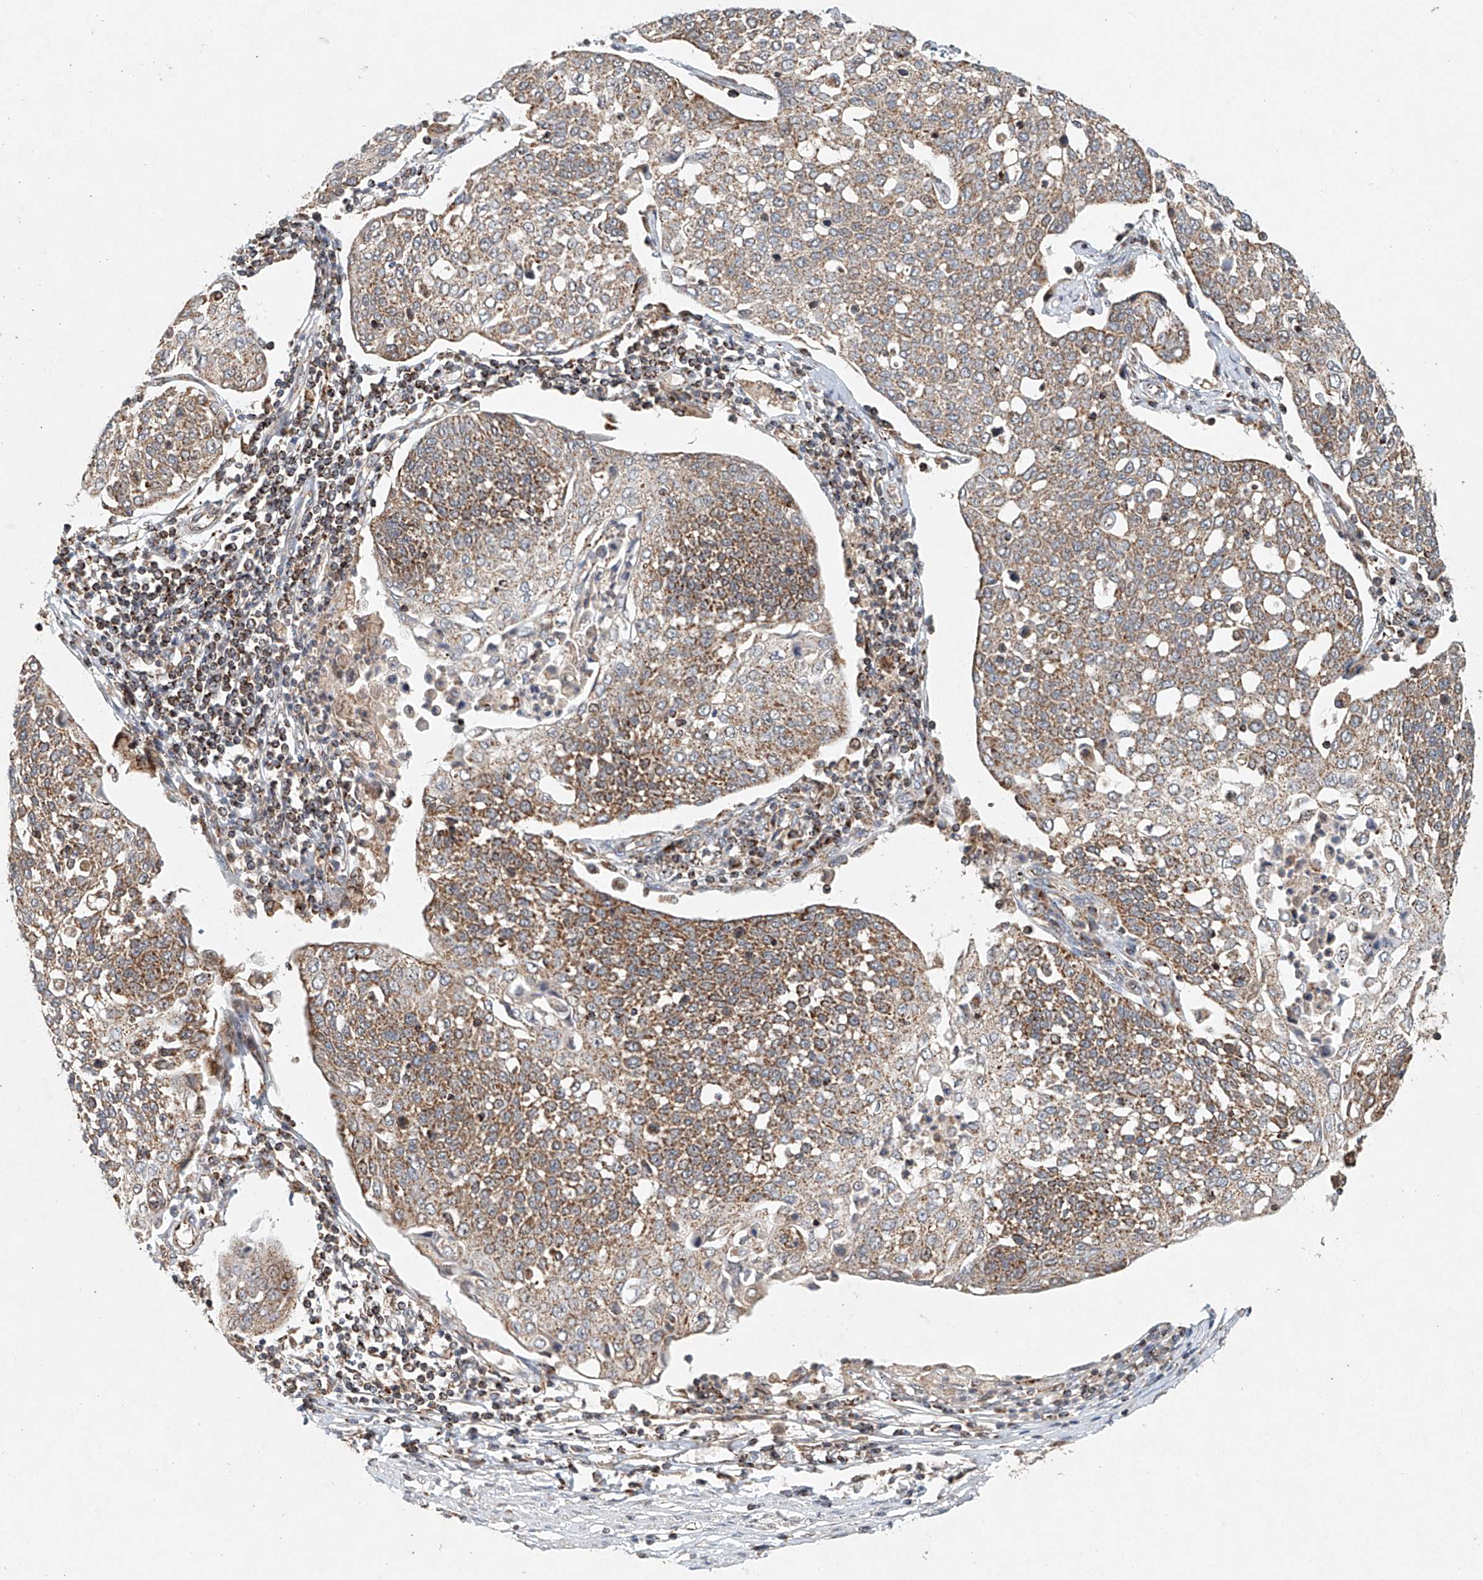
{"staining": {"intensity": "moderate", "quantity": "25%-75%", "location": "cytoplasmic/membranous"}, "tissue": "cervical cancer", "cell_type": "Tumor cells", "image_type": "cancer", "snomed": [{"axis": "morphology", "description": "Squamous cell carcinoma, NOS"}, {"axis": "topography", "description": "Cervix"}], "caption": "Protein analysis of squamous cell carcinoma (cervical) tissue demonstrates moderate cytoplasmic/membranous positivity in about 25%-75% of tumor cells.", "gene": "DCAF11", "patient": {"sex": "female", "age": 34}}